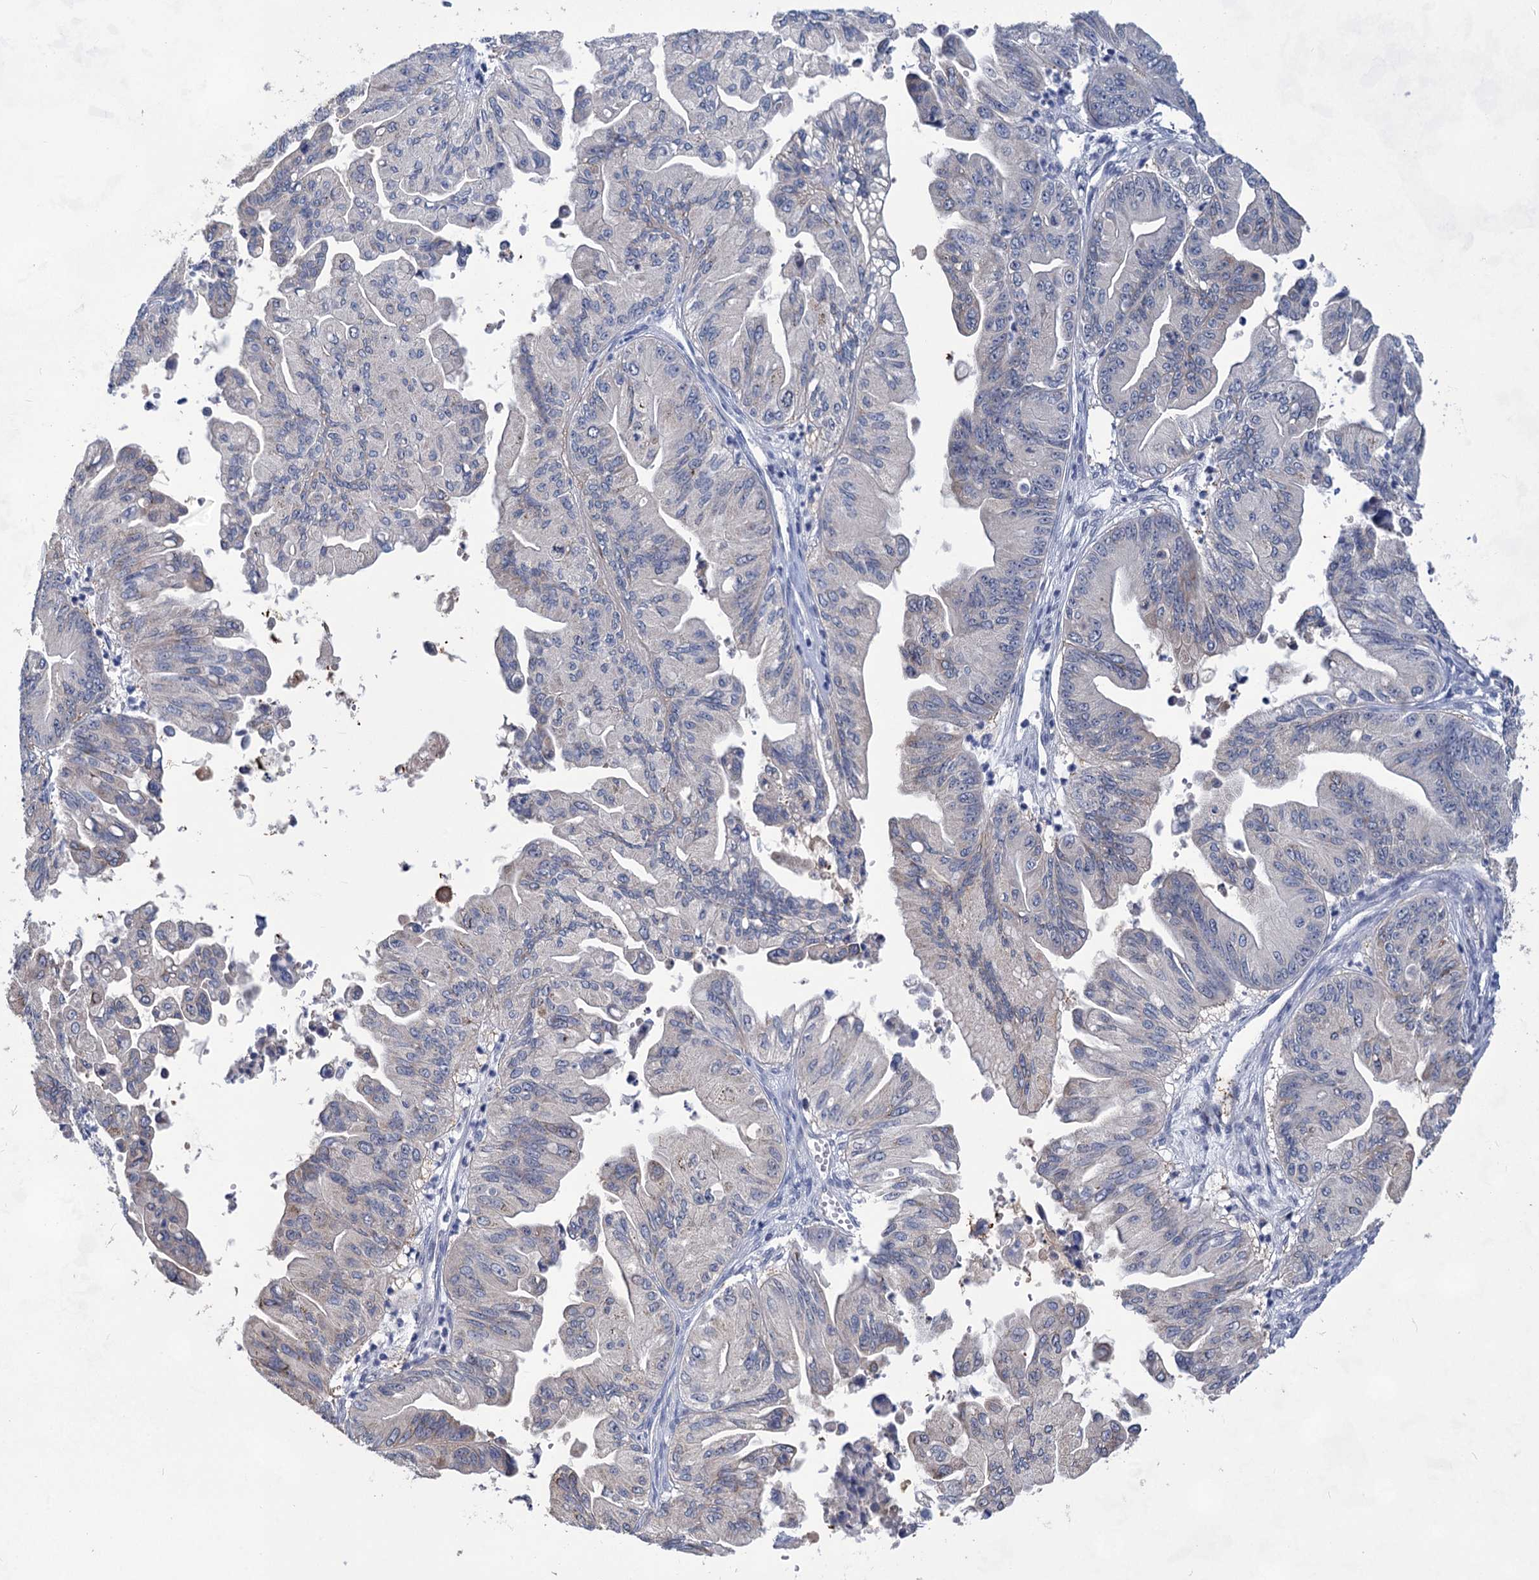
{"staining": {"intensity": "negative", "quantity": "none", "location": "none"}, "tissue": "ovarian cancer", "cell_type": "Tumor cells", "image_type": "cancer", "snomed": [{"axis": "morphology", "description": "Cystadenocarcinoma, mucinous, NOS"}, {"axis": "topography", "description": "Ovary"}], "caption": "Immunohistochemistry photomicrograph of ovarian cancer stained for a protein (brown), which shows no staining in tumor cells.", "gene": "TTC17", "patient": {"sex": "female", "age": 71}}